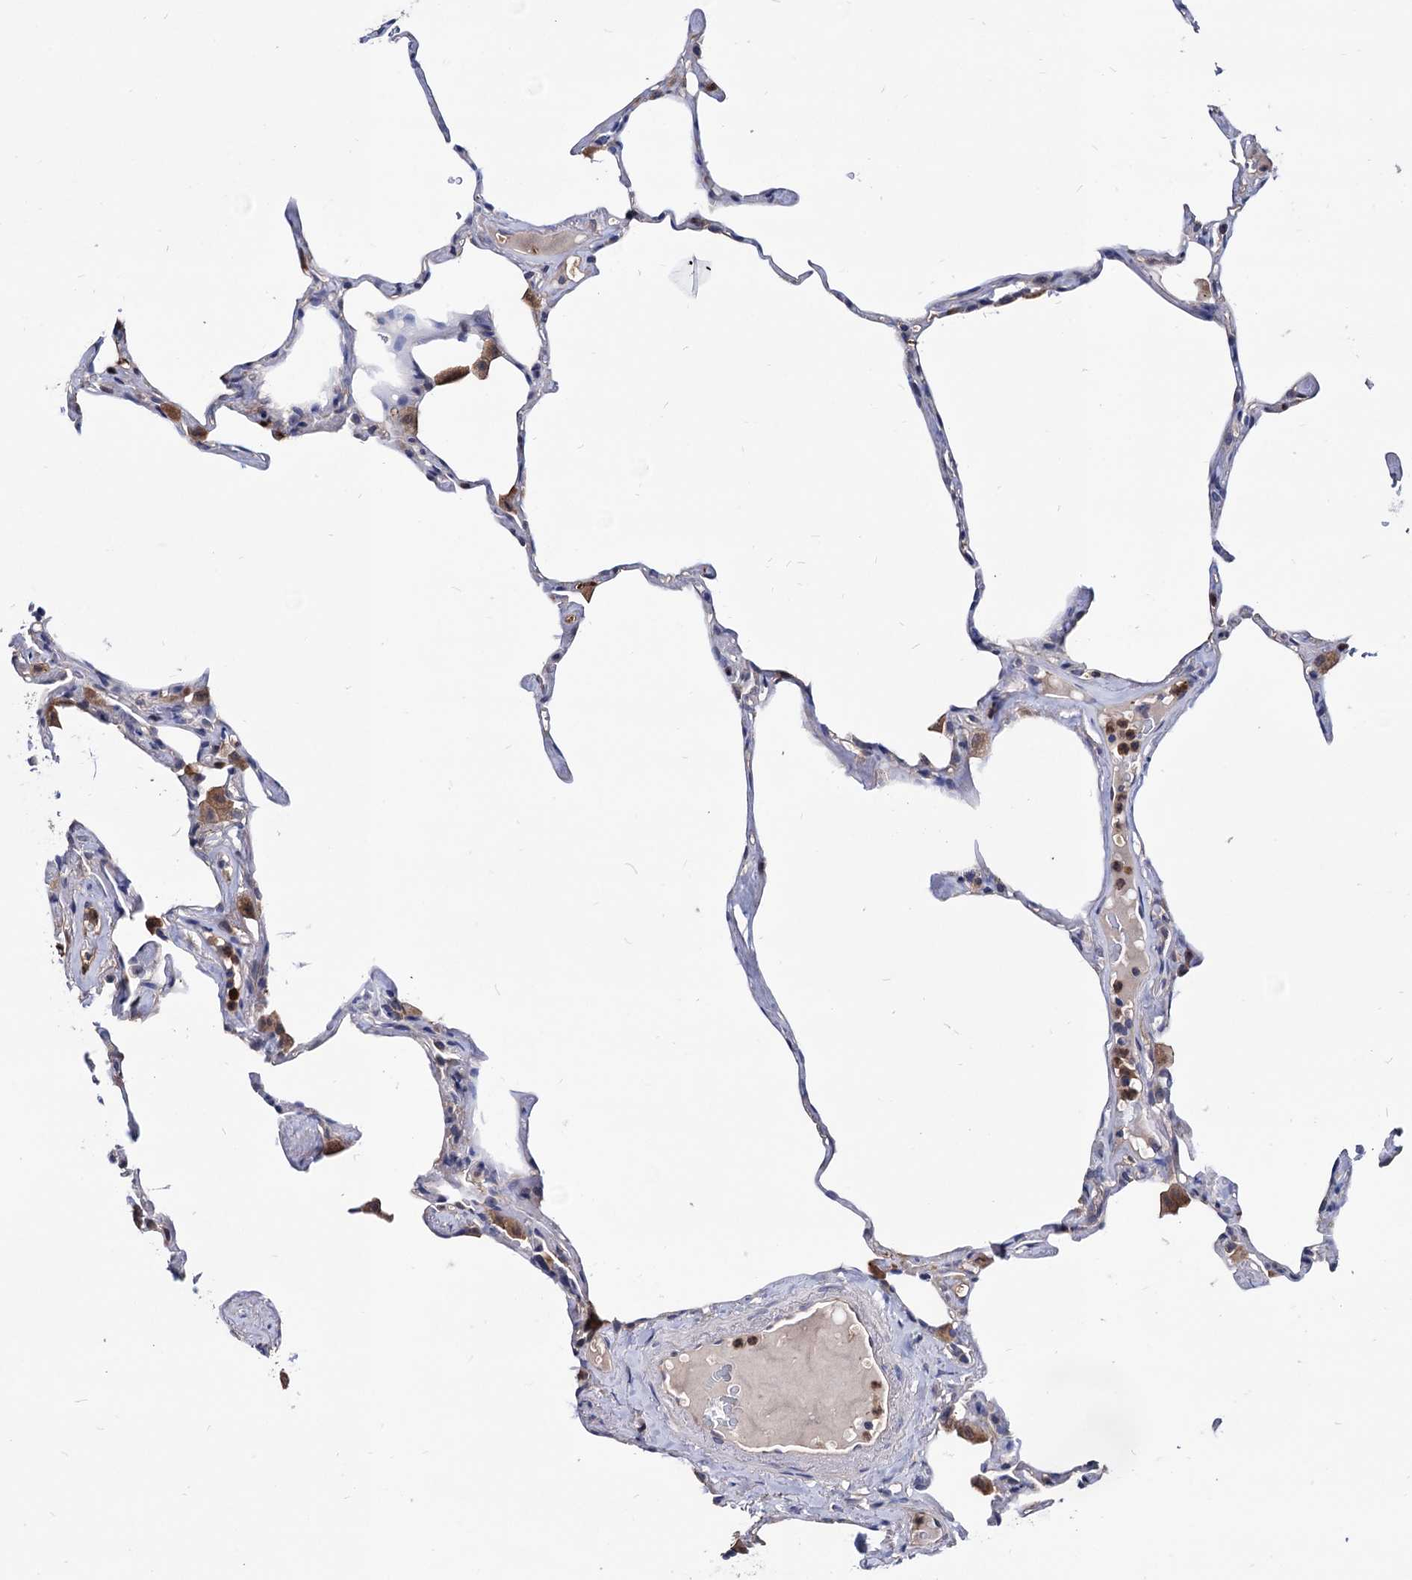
{"staining": {"intensity": "negative", "quantity": "none", "location": "none"}, "tissue": "lung", "cell_type": "Alveolar cells", "image_type": "normal", "snomed": [{"axis": "morphology", "description": "Normal tissue, NOS"}, {"axis": "topography", "description": "Lung"}], "caption": "The micrograph shows no significant expression in alveolar cells of lung.", "gene": "CPPED1", "patient": {"sex": "male", "age": 65}}